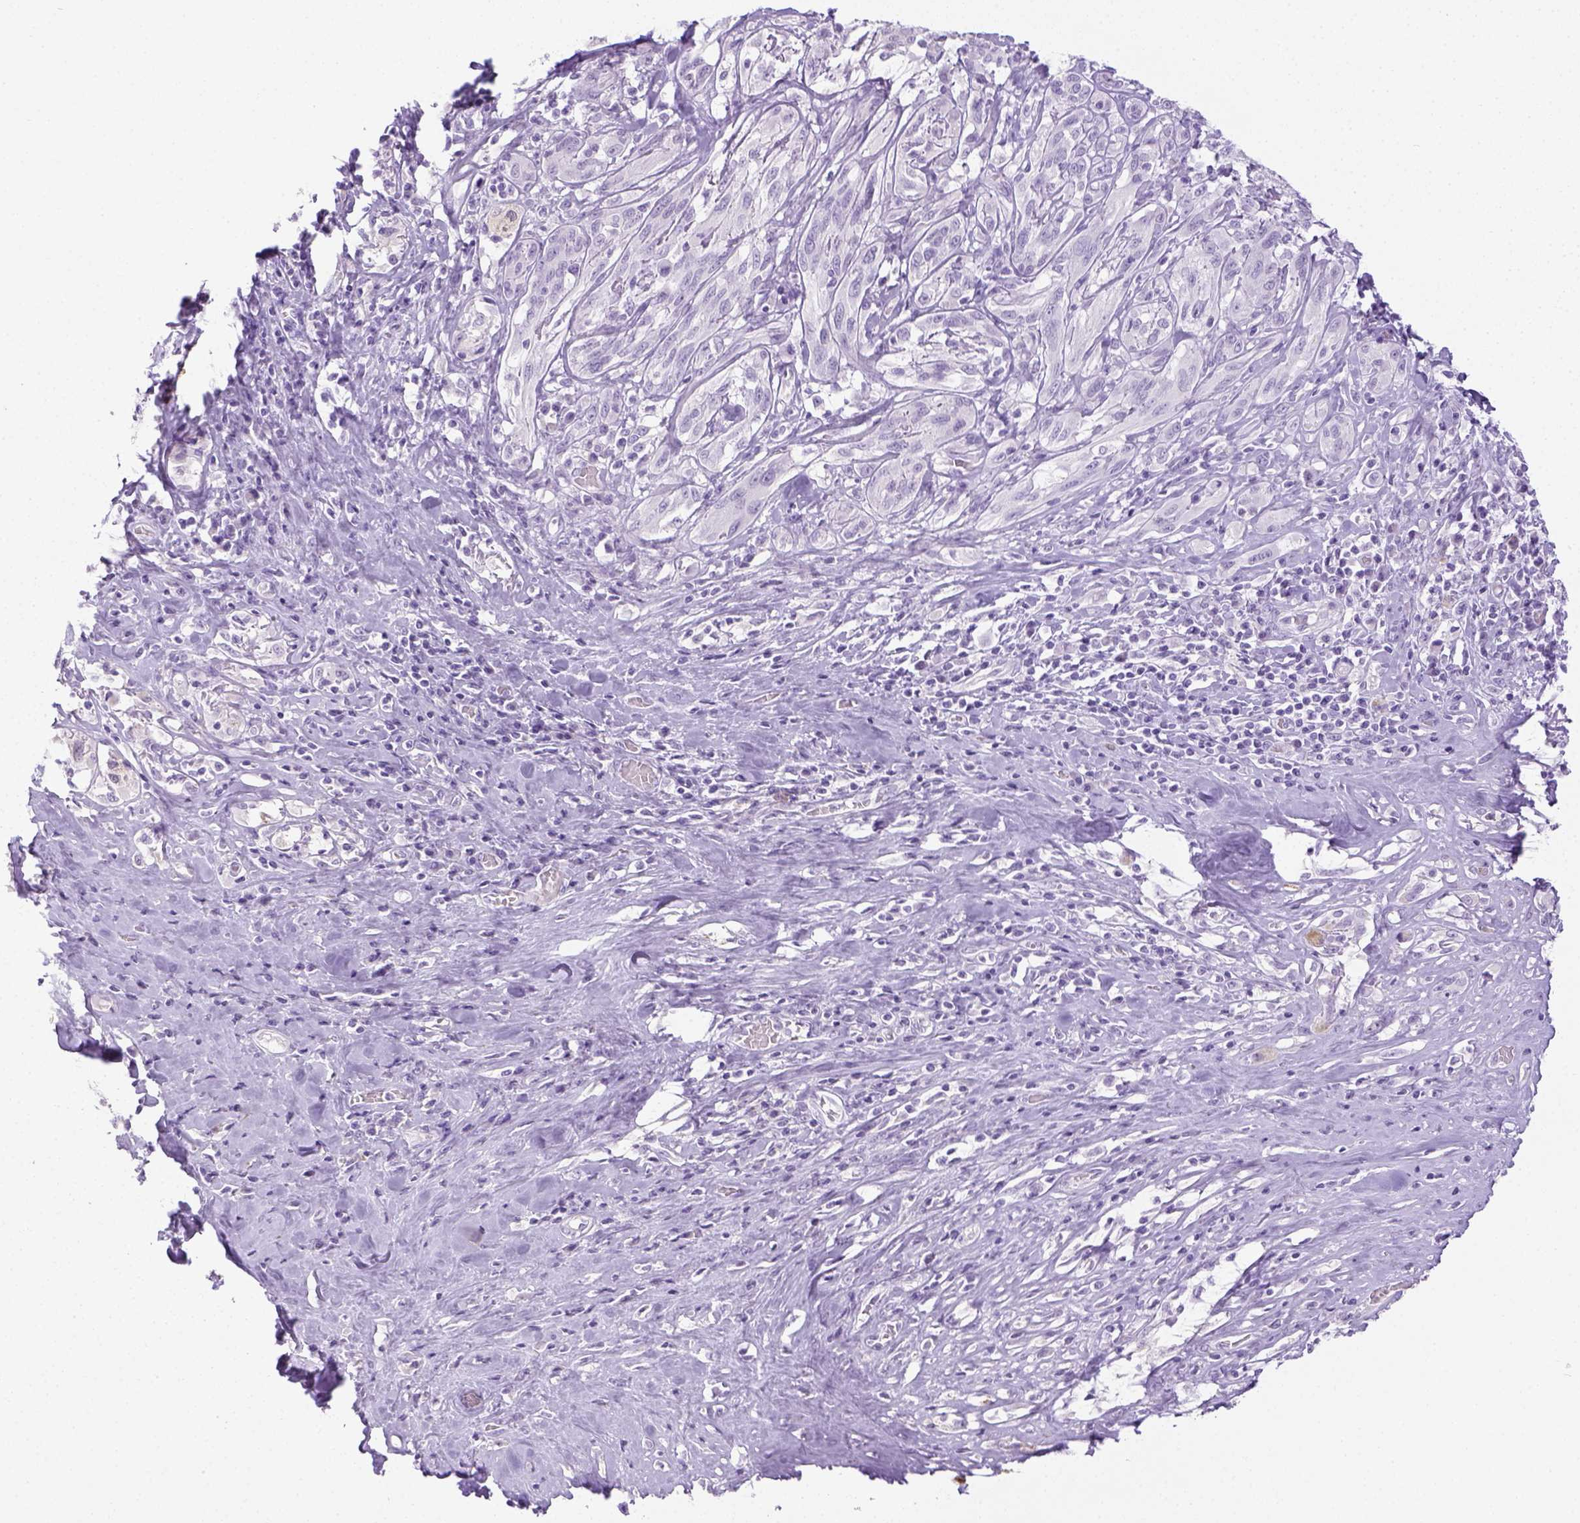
{"staining": {"intensity": "negative", "quantity": "none", "location": "none"}, "tissue": "melanoma", "cell_type": "Tumor cells", "image_type": "cancer", "snomed": [{"axis": "morphology", "description": "Malignant melanoma, NOS"}, {"axis": "topography", "description": "Skin"}], "caption": "Tumor cells show no significant expression in melanoma.", "gene": "LGSN", "patient": {"sex": "female", "age": 91}}